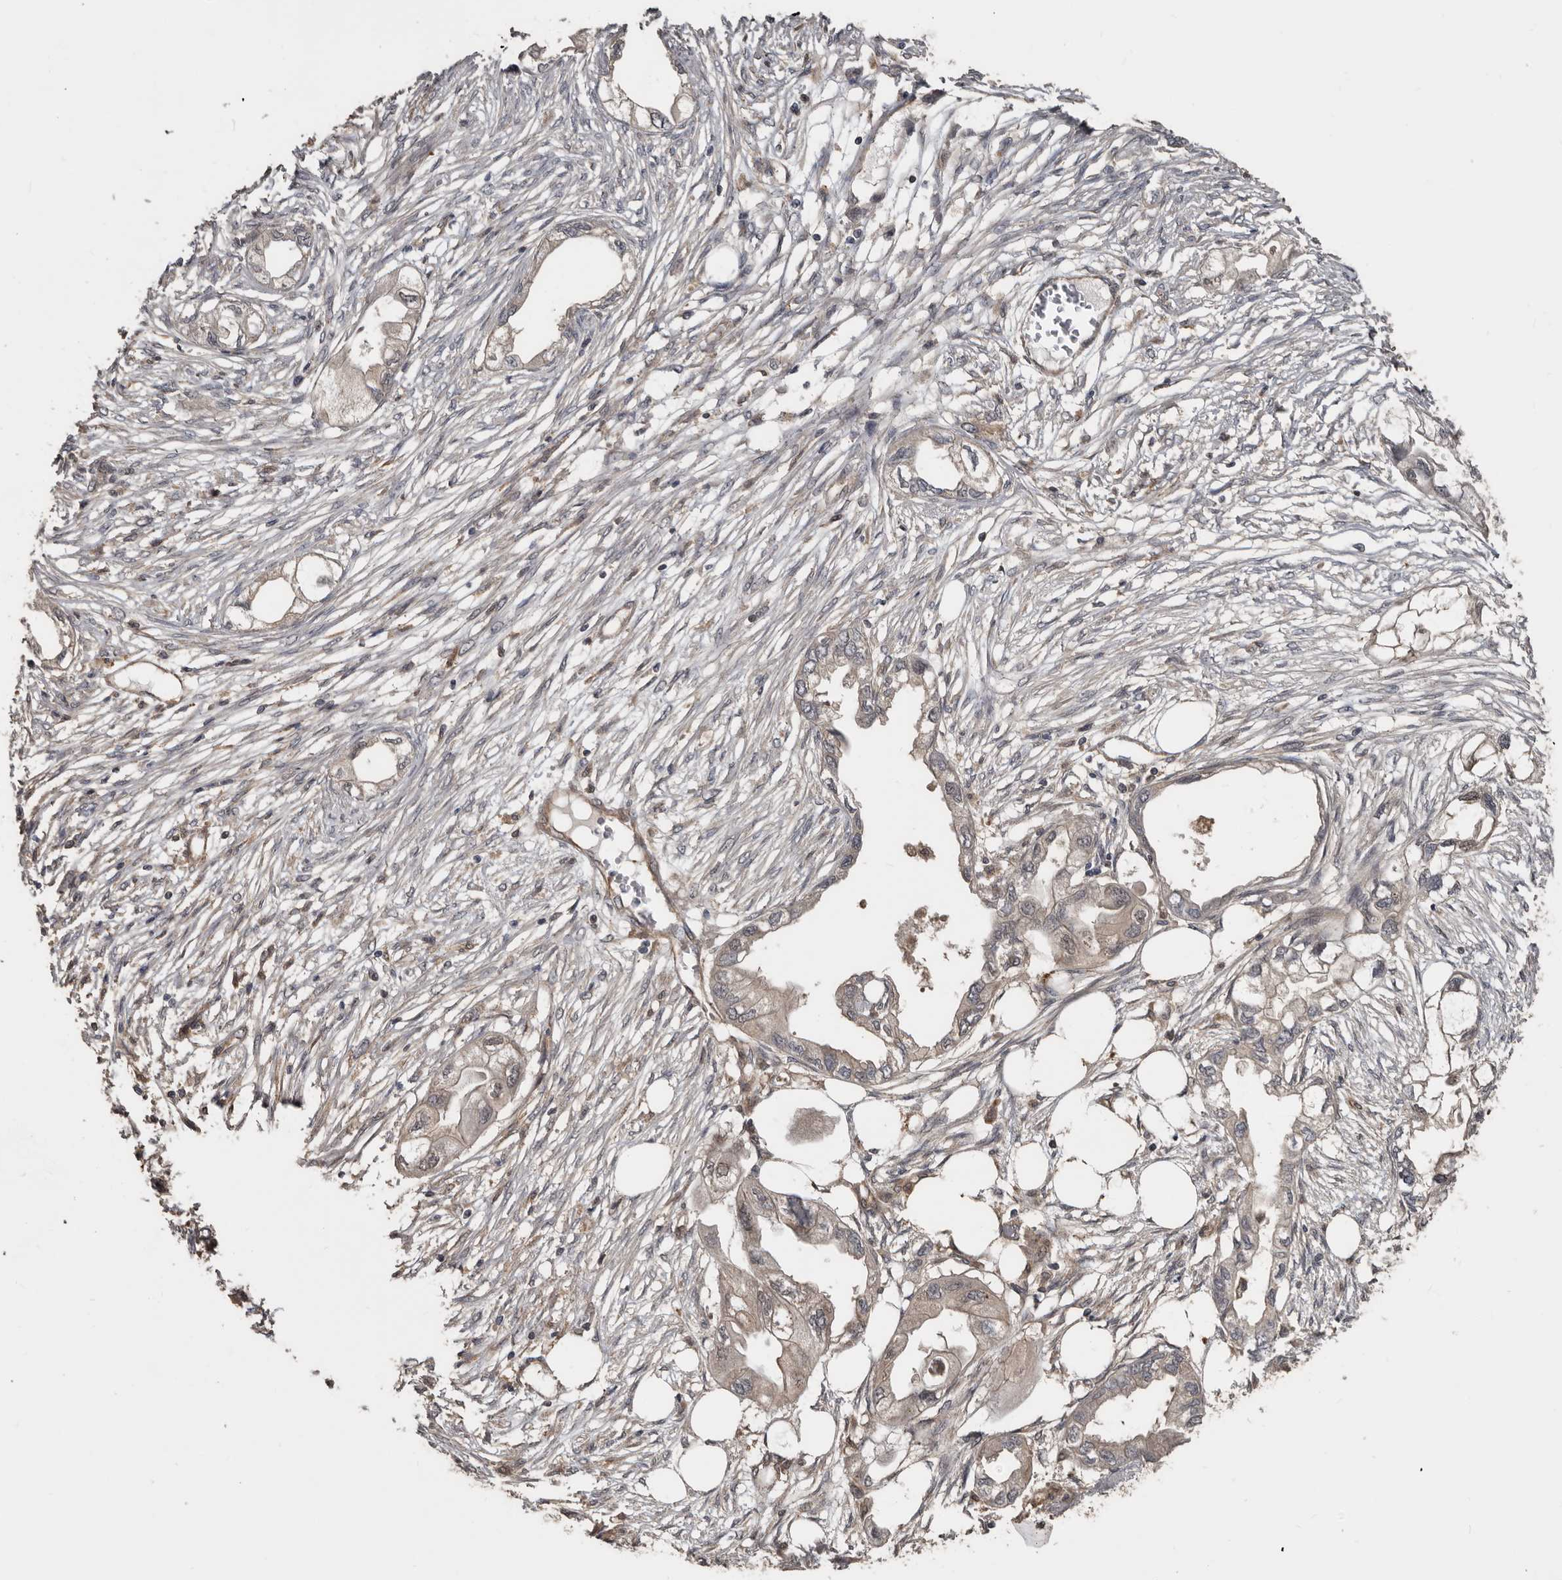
{"staining": {"intensity": "weak", "quantity": "<25%", "location": "cytoplasmic/membranous"}, "tissue": "endometrial cancer", "cell_type": "Tumor cells", "image_type": "cancer", "snomed": [{"axis": "morphology", "description": "Adenocarcinoma, NOS"}, {"axis": "morphology", "description": "Adenocarcinoma, metastatic, NOS"}, {"axis": "topography", "description": "Adipose tissue"}, {"axis": "topography", "description": "Endometrium"}], "caption": "Protein analysis of endometrial adenocarcinoma shows no significant expression in tumor cells.", "gene": "EXOC3L1", "patient": {"sex": "female", "age": 67}}